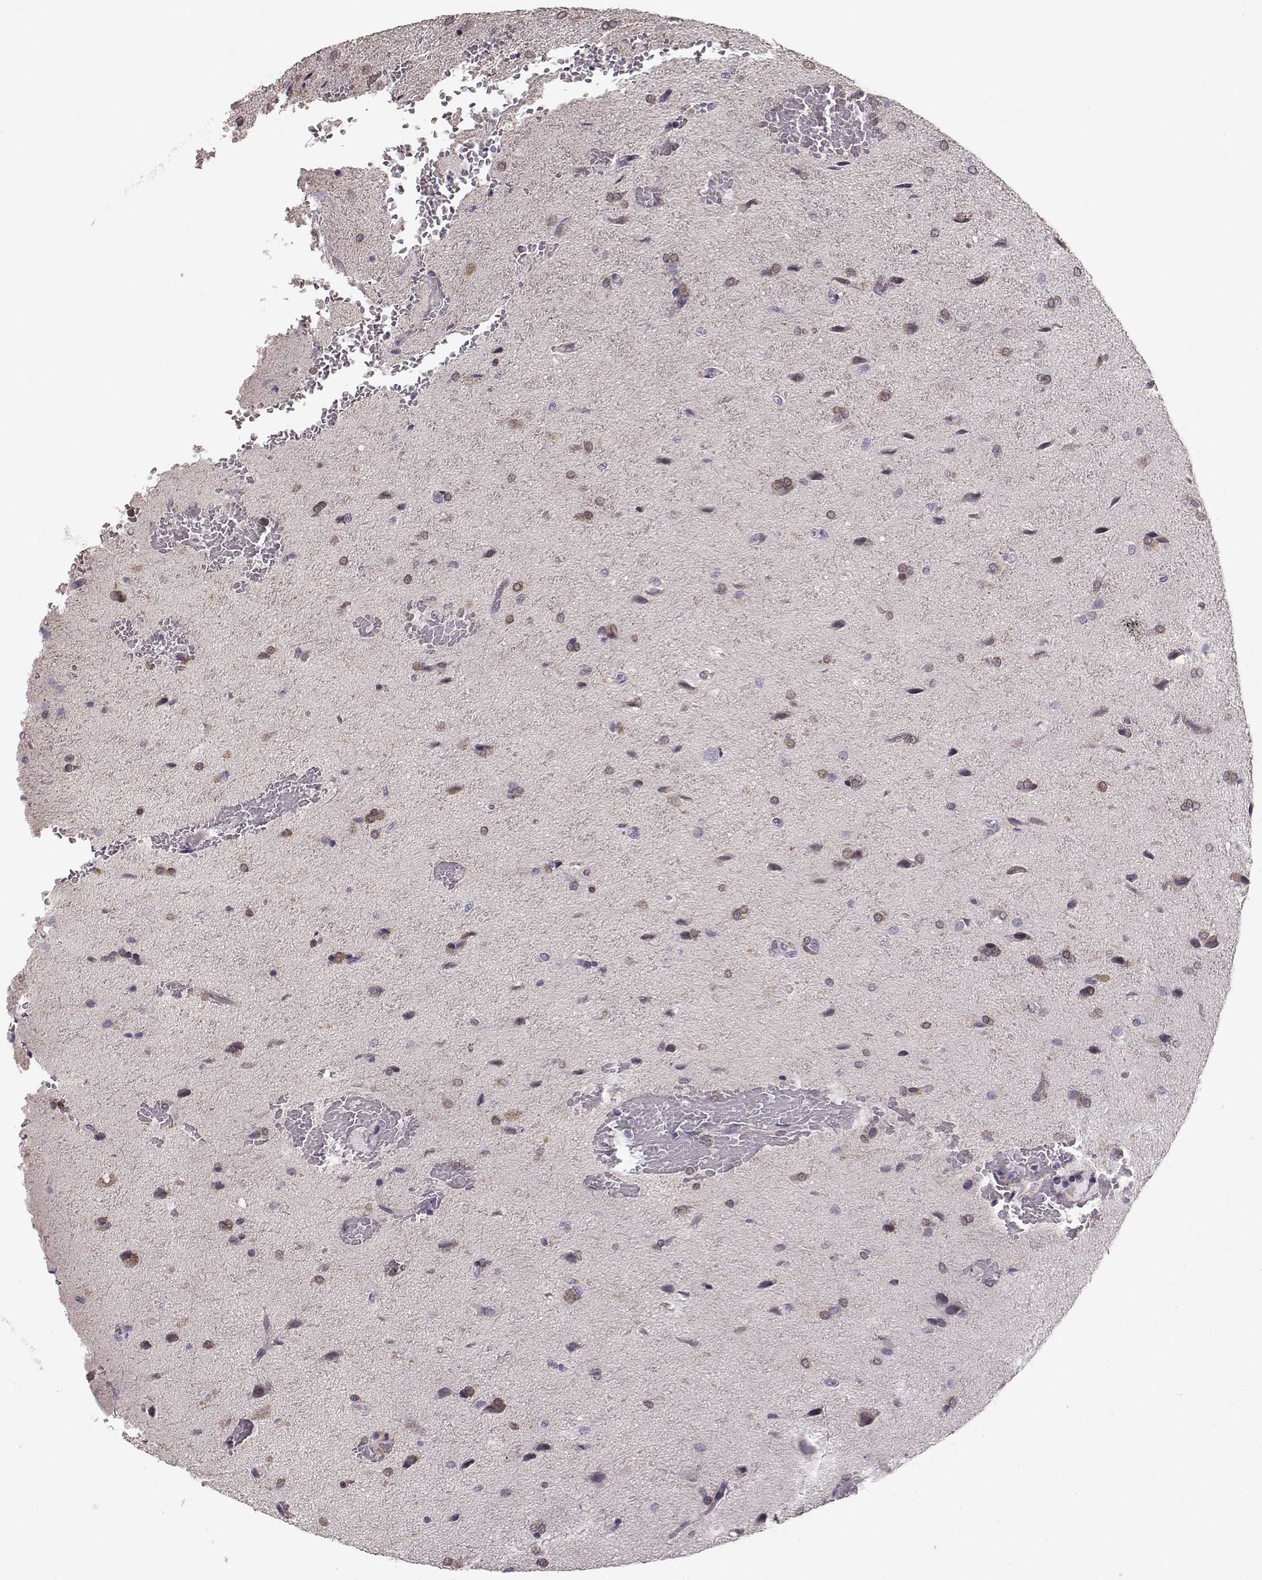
{"staining": {"intensity": "weak", "quantity": "25%-75%", "location": "cytoplasmic/membranous"}, "tissue": "glioma", "cell_type": "Tumor cells", "image_type": "cancer", "snomed": [{"axis": "morphology", "description": "Glioma, malignant, High grade"}, {"axis": "topography", "description": "Brain"}], "caption": "High-grade glioma (malignant) tissue demonstrates weak cytoplasmic/membranous positivity in about 25%-75% of tumor cells, visualized by immunohistochemistry.", "gene": "GPR50", "patient": {"sex": "male", "age": 68}}